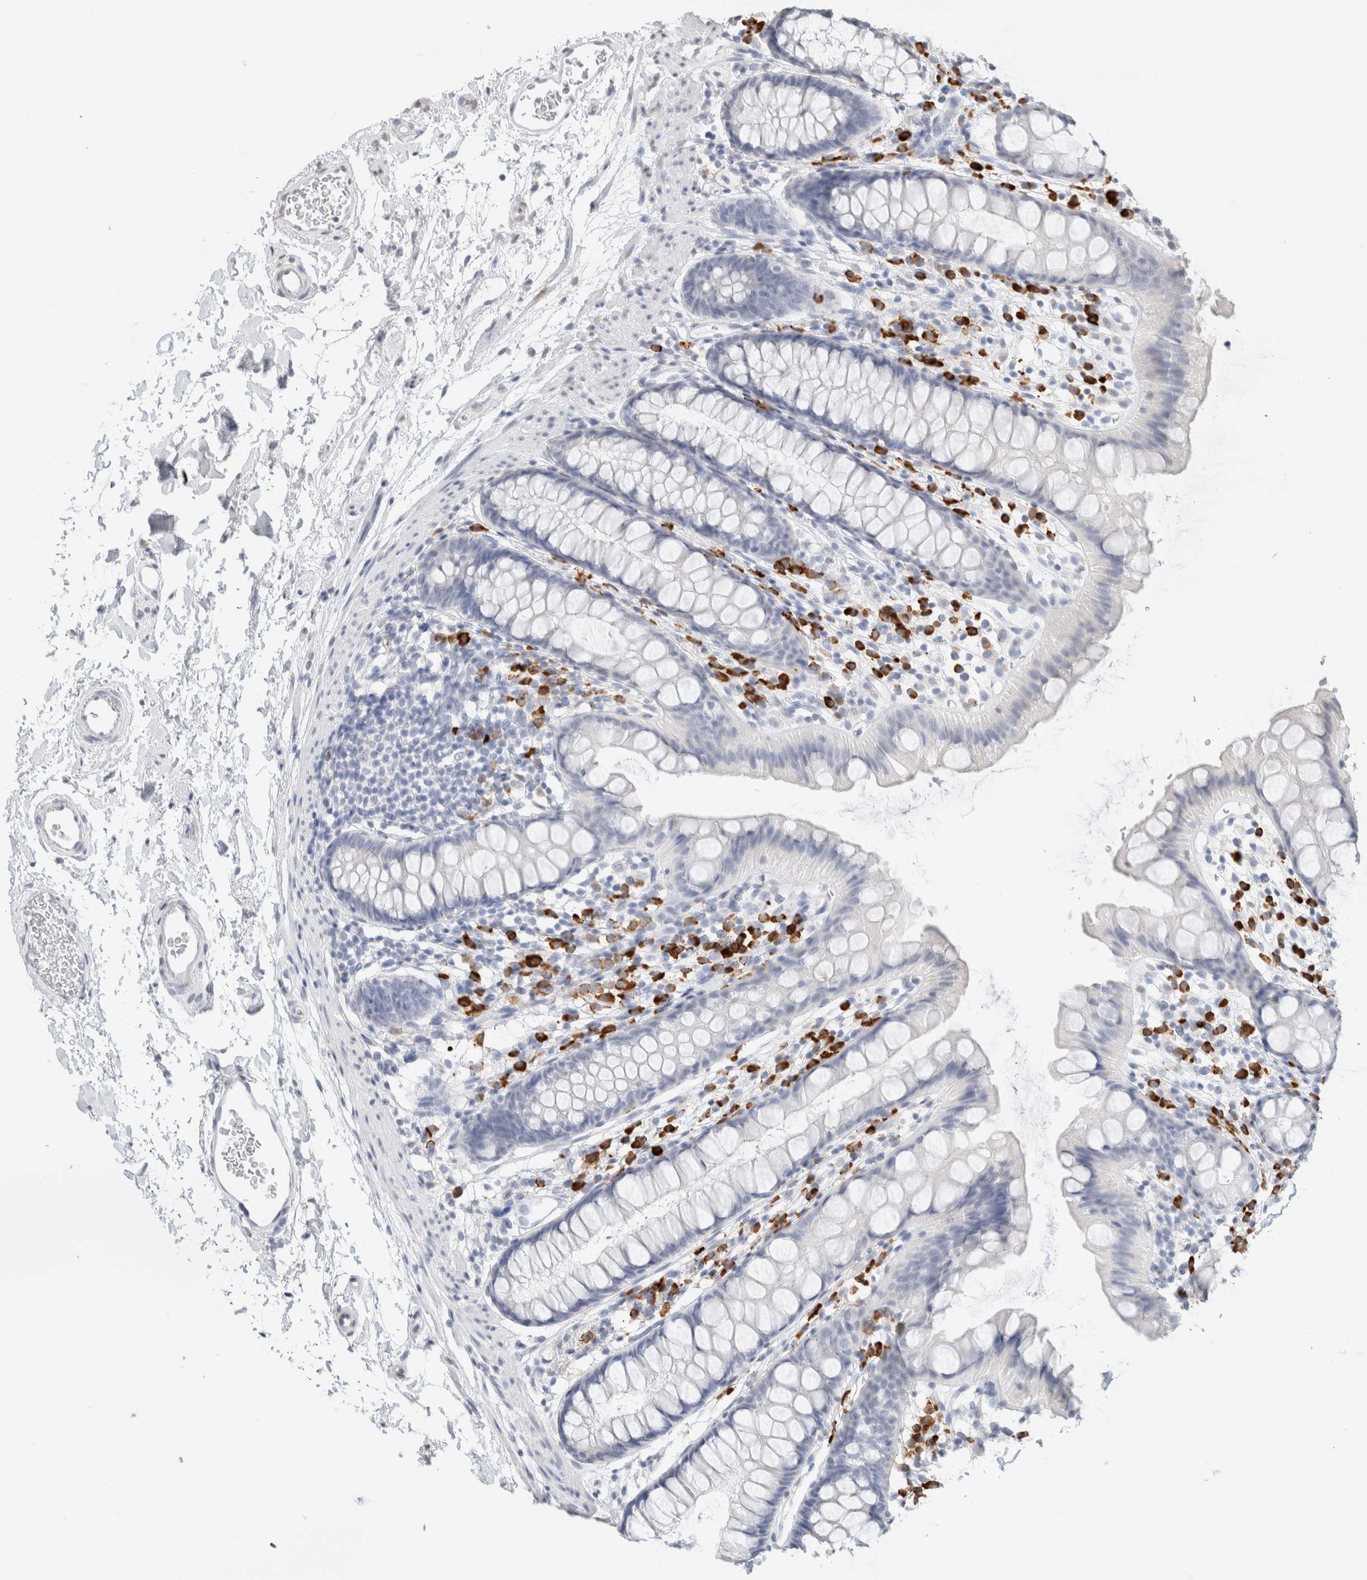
{"staining": {"intensity": "negative", "quantity": "none", "location": "none"}, "tissue": "rectum", "cell_type": "Glandular cells", "image_type": "normal", "snomed": [{"axis": "morphology", "description": "Normal tissue, NOS"}, {"axis": "topography", "description": "Rectum"}], "caption": "Immunohistochemistry (IHC) image of normal human rectum stained for a protein (brown), which exhibits no positivity in glandular cells. (Stains: DAB (3,3'-diaminobenzidine) immunohistochemistry with hematoxylin counter stain, Microscopy: brightfield microscopy at high magnification).", "gene": "CD80", "patient": {"sex": "female", "age": 65}}